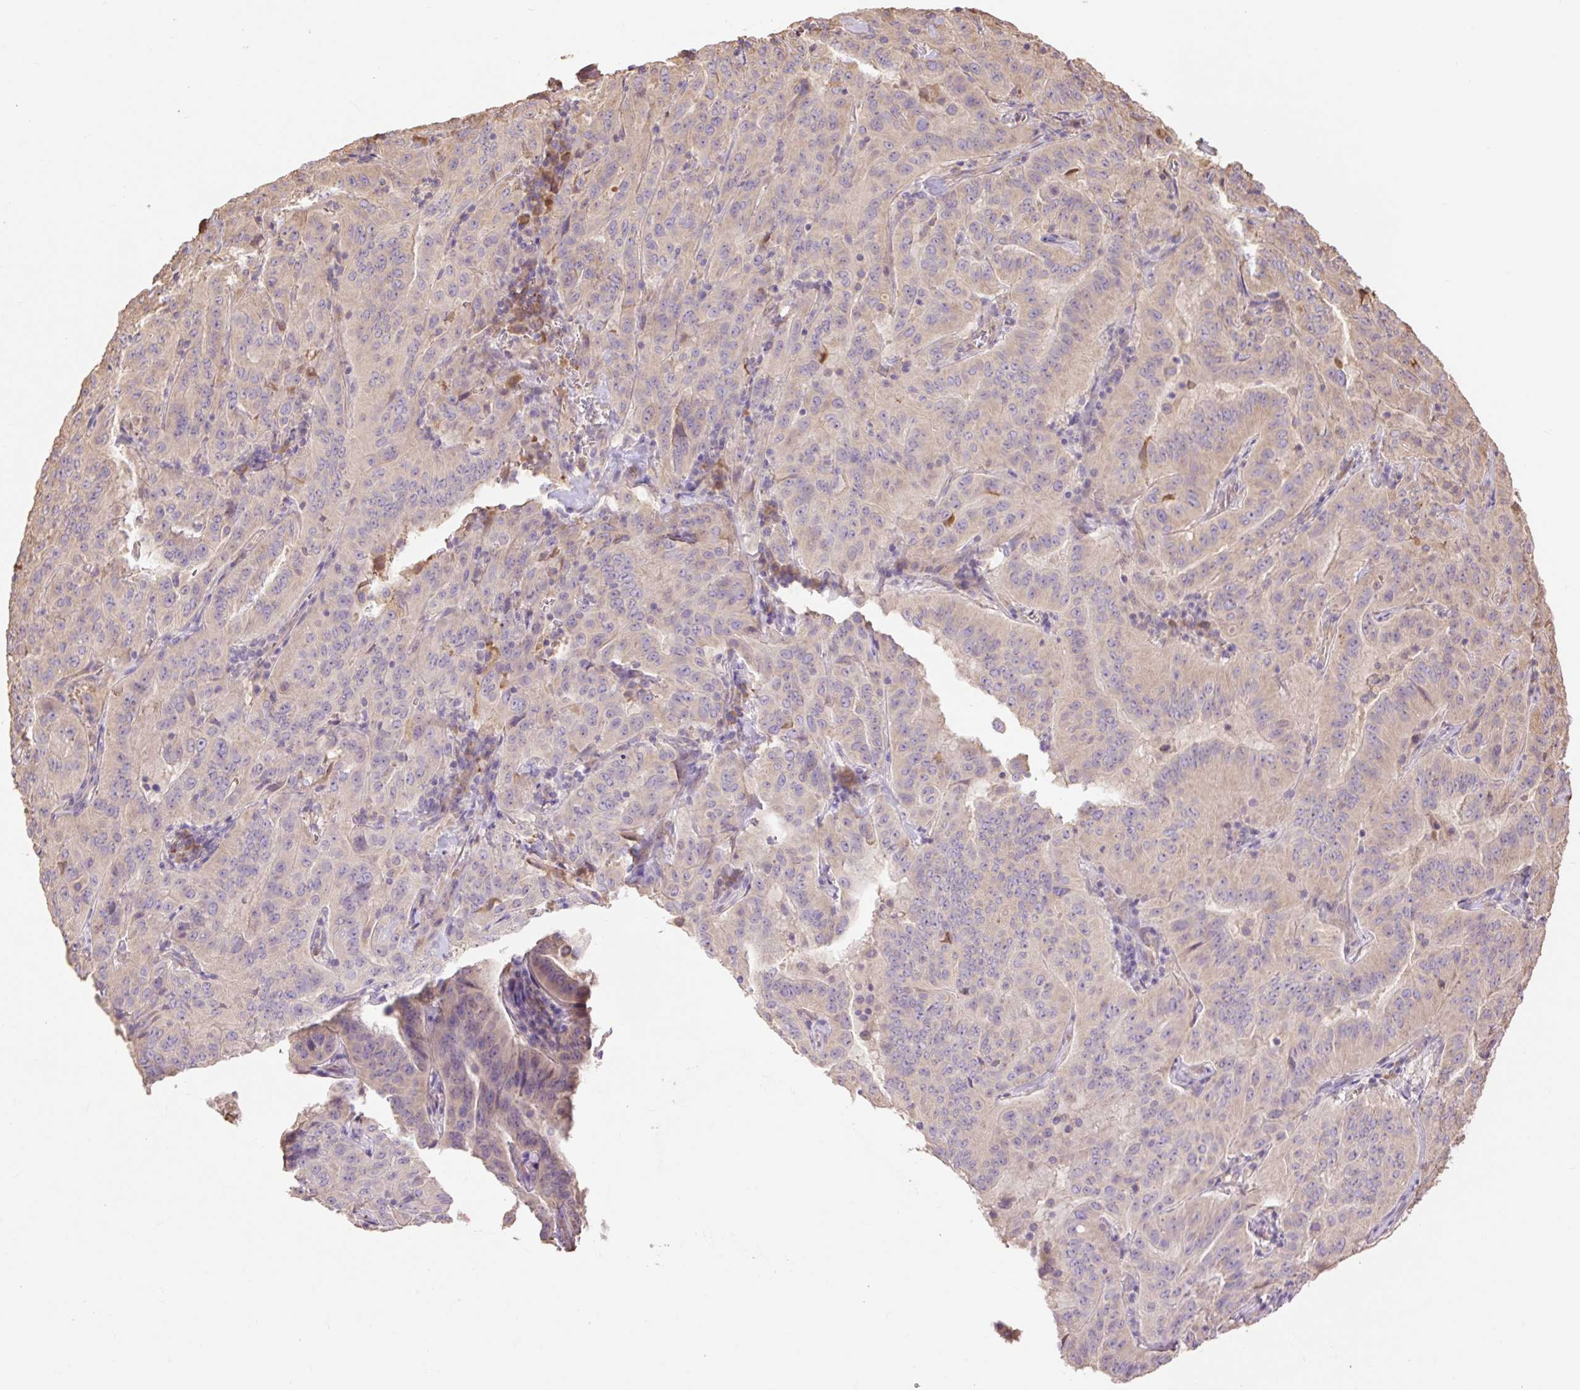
{"staining": {"intensity": "weak", "quantity": "25%-75%", "location": "cytoplasmic/membranous"}, "tissue": "pancreatic cancer", "cell_type": "Tumor cells", "image_type": "cancer", "snomed": [{"axis": "morphology", "description": "Adenocarcinoma, NOS"}, {"axis": "topography", "description": "Pancreas"}], "caption": "Immunohistochemistry of human pancreatic adenocarcinoma shows low levels of weak cytoplasmic/membranous positivity in approximately 25%-75% of tumor cells.", "gene": "DESI1", "patient": {"sex": "male", "age": 63}}